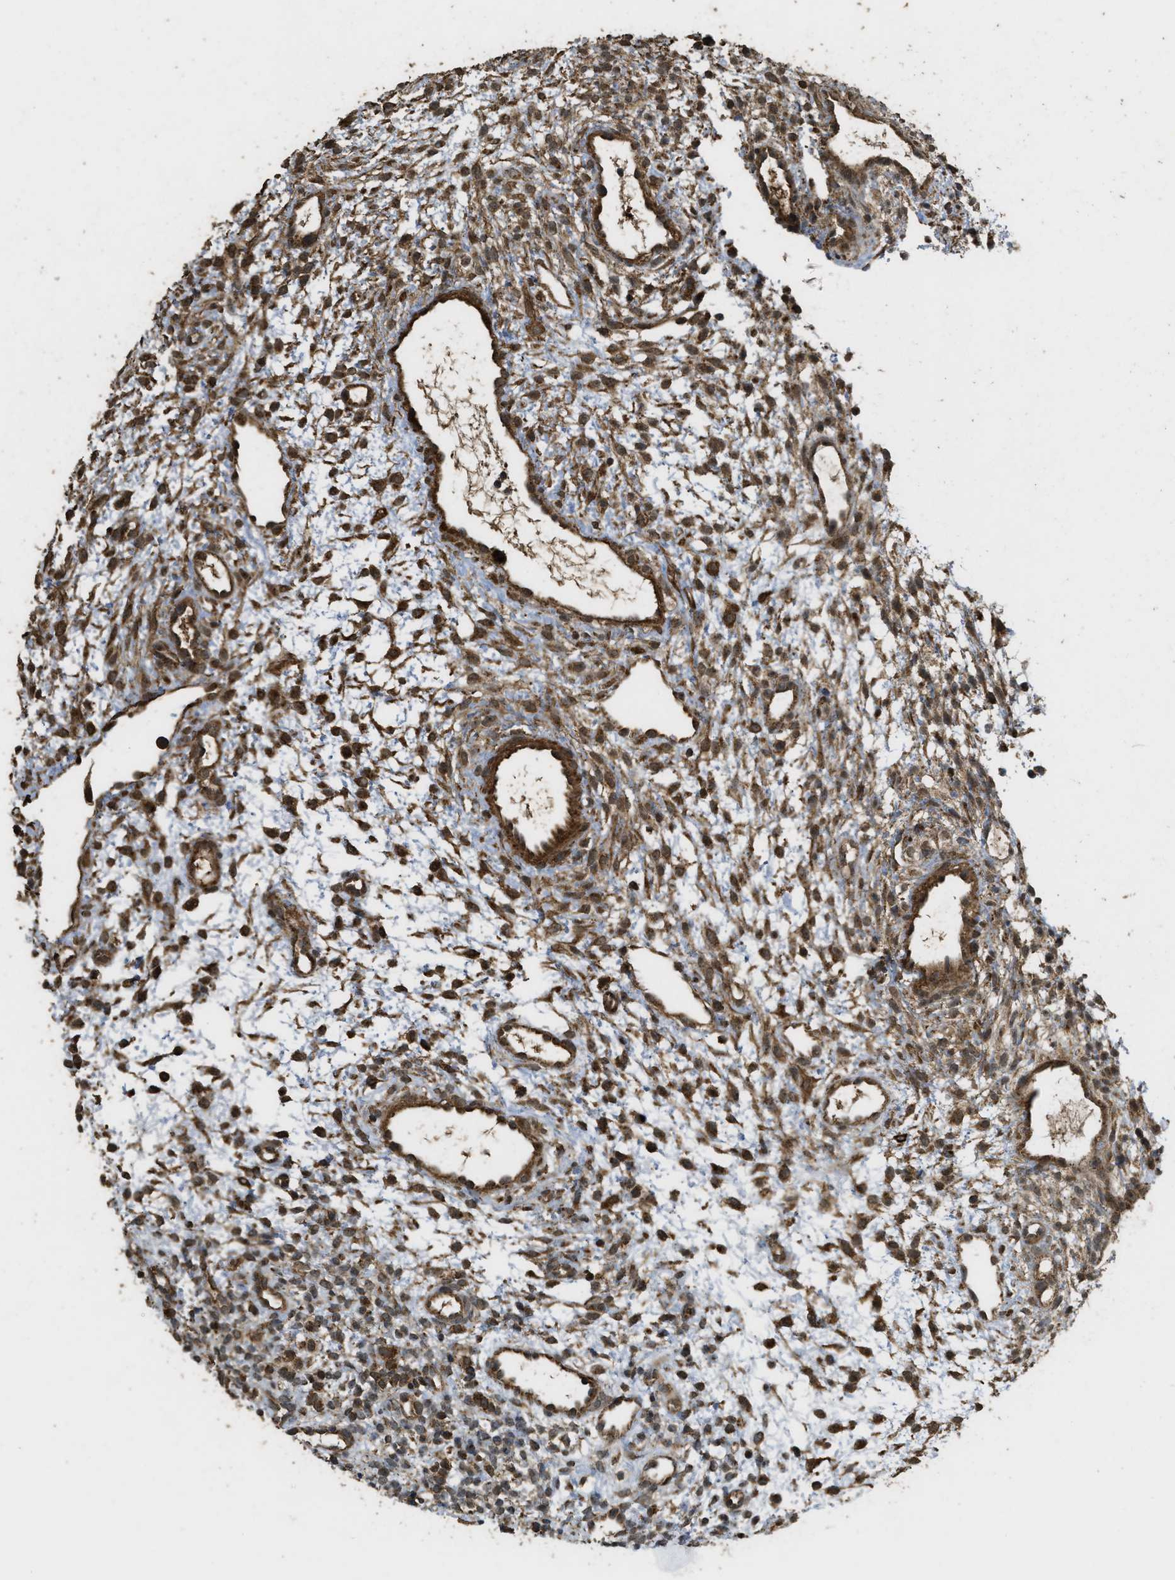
{"staining": {"intensity": "moderate", "quantity": ">75%", "location": "cytoplasmic/membranous,nuclear"}, "tissue": "ovary", "cell_type": "Ovarian stroma cells", "image_type": "normal", "snomed": [{"axis": "morphology", "description": "Normal tissue, NOS"}, {"axis": "morphology", "description": "Cyst, NOS"}, {"axis": "topography", "description": "Ovary"}], "caption": "A histopathology image showing moderate cytoplasmic/membranous,nuclear positivity in about >75% of ovarian stroma cells in normal ovary, as visualized by brown immunohistochemical staining.", "gene": "CTPS1", "patient": {"sex": "female", "age": 18}}